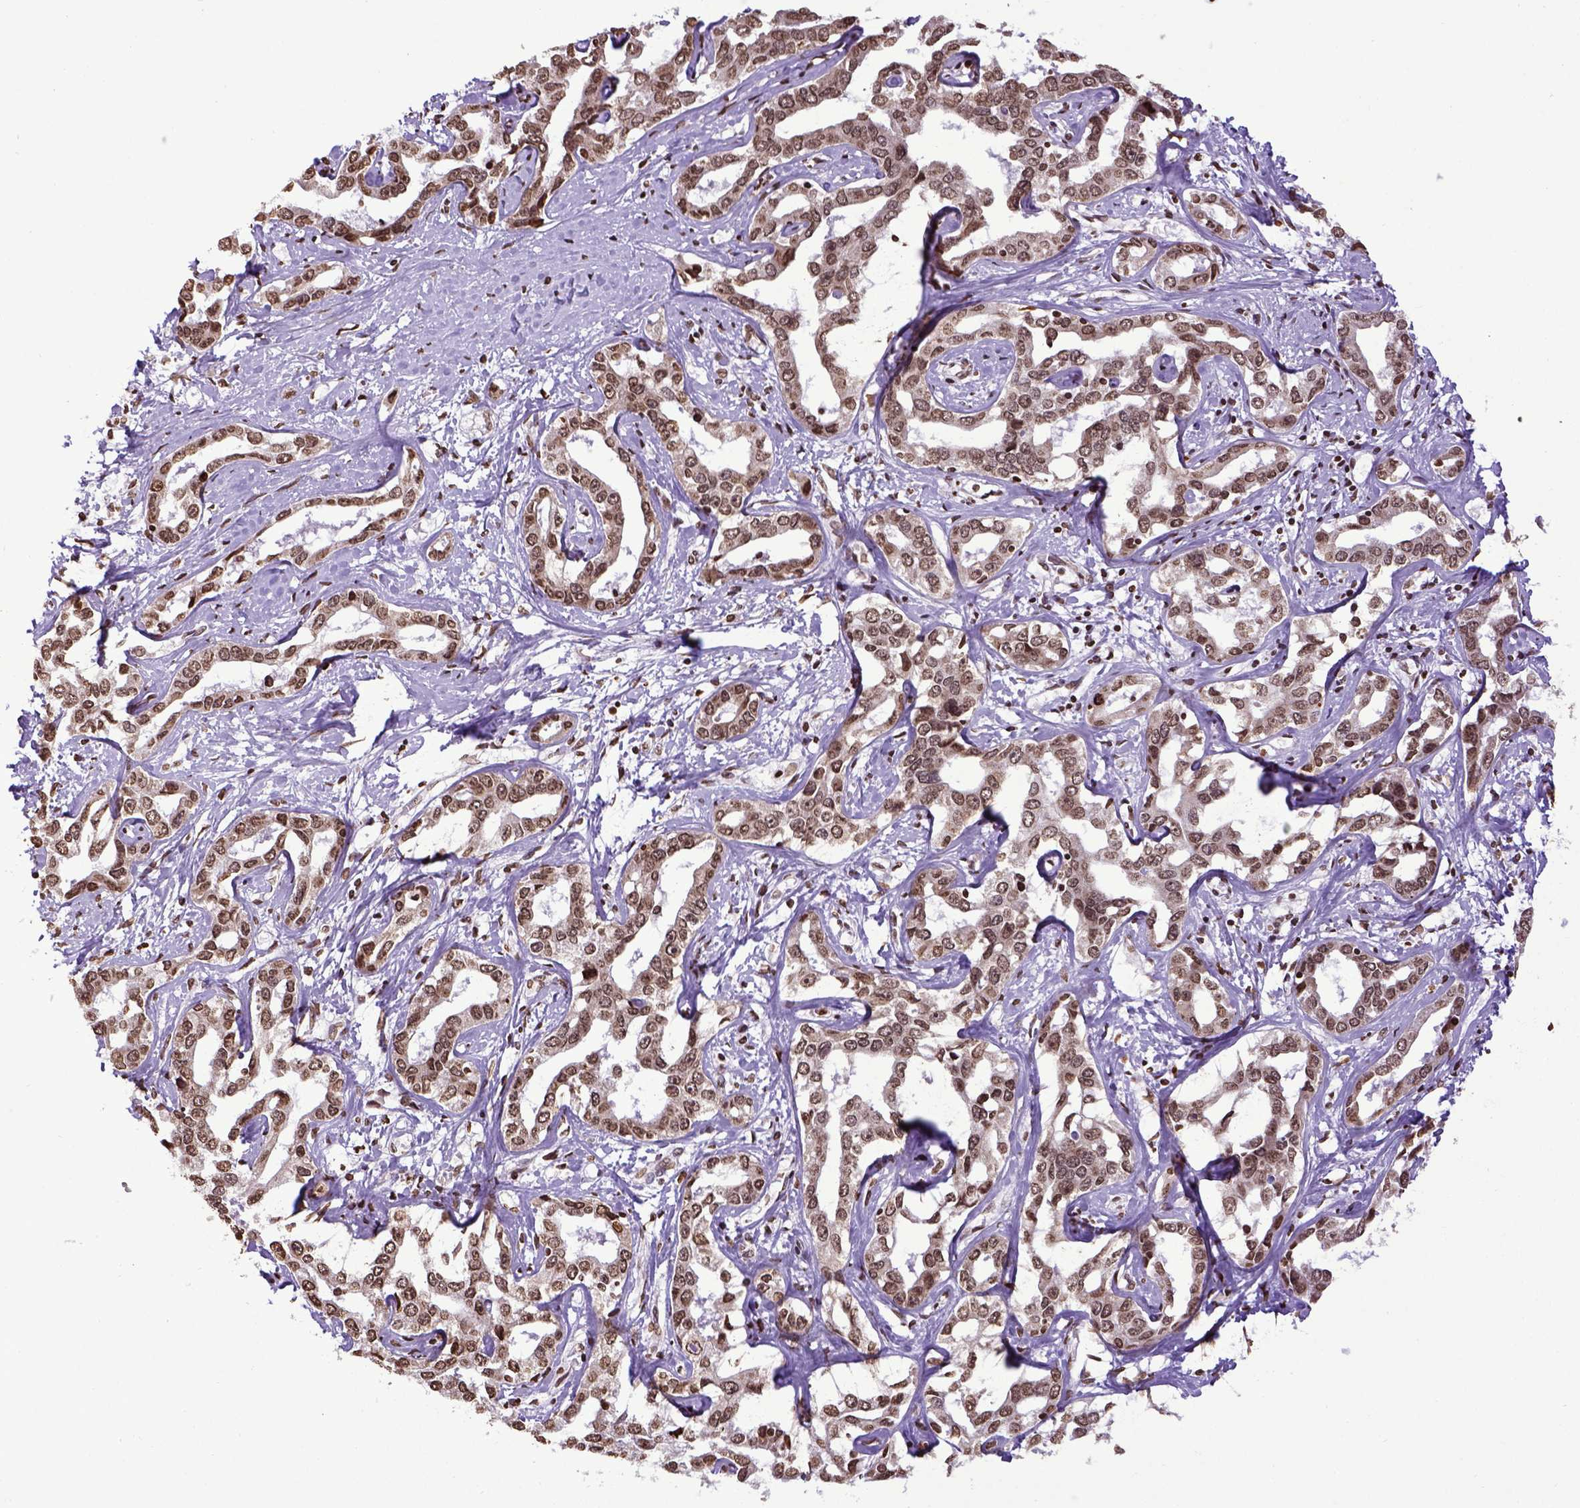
{"staining": {"intensity": "moderate", "quantity": ">75%", "location": "nuclear"}, "tissue": "liver cancer", "cell_type": "Tumor cells", "image_type": "cancer", "snomed": [{"axis": "morphology", "description": "Cholangiocarcinoma"}, {"axis": "topography", "description": "Liver"}], "caption": "Immunohistochemistry micrograph of neoplastic tissue: liver cancer stained using immunohistochemistry reveals medium levels of moderate protein expression localized specifically in the nuclear of tumor cells, appearing as a nuclear brown color.", "gene": "ZNF75D", "patient": {"sex": "male", "age": 59}}